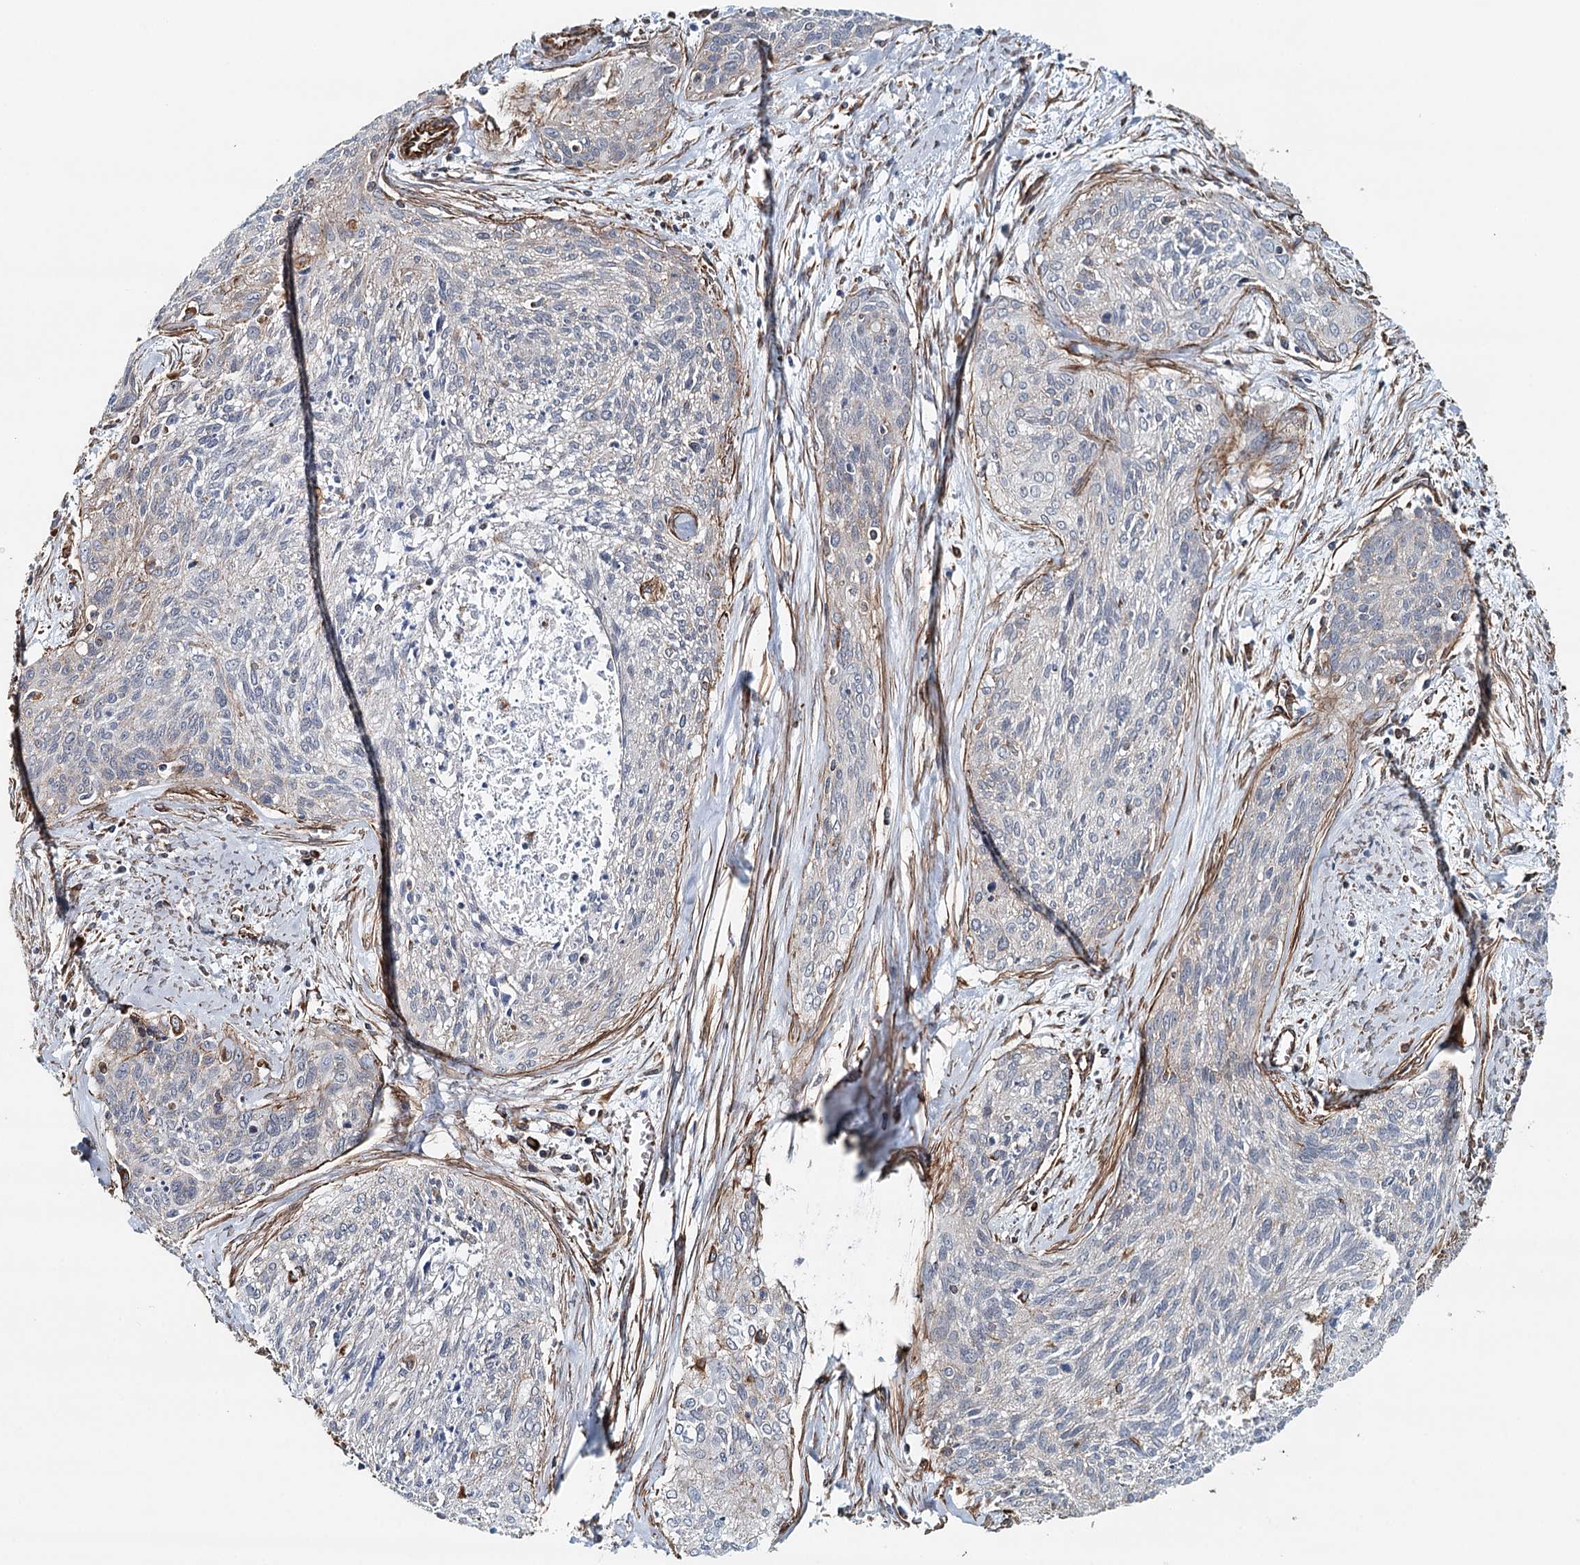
{"staining": {"intensity": "negative", "quantity": "none", "location": "none"}, "tissue": "cervical cancer", "cell_type": "Tumor cells", "image_type": "cancer", "snomed": [{"axis": "morphology", "description": "Squamous cell carcinoma, NOS"}, {"axis": "topography", "description": "Cervix"}], "caption": "The photomicrograph shows no significant positivity in tumor cells of cervical squamous cell carcinoma.", "gene": "SYNPO", "patient": {"sex": "female", "age": 55}}